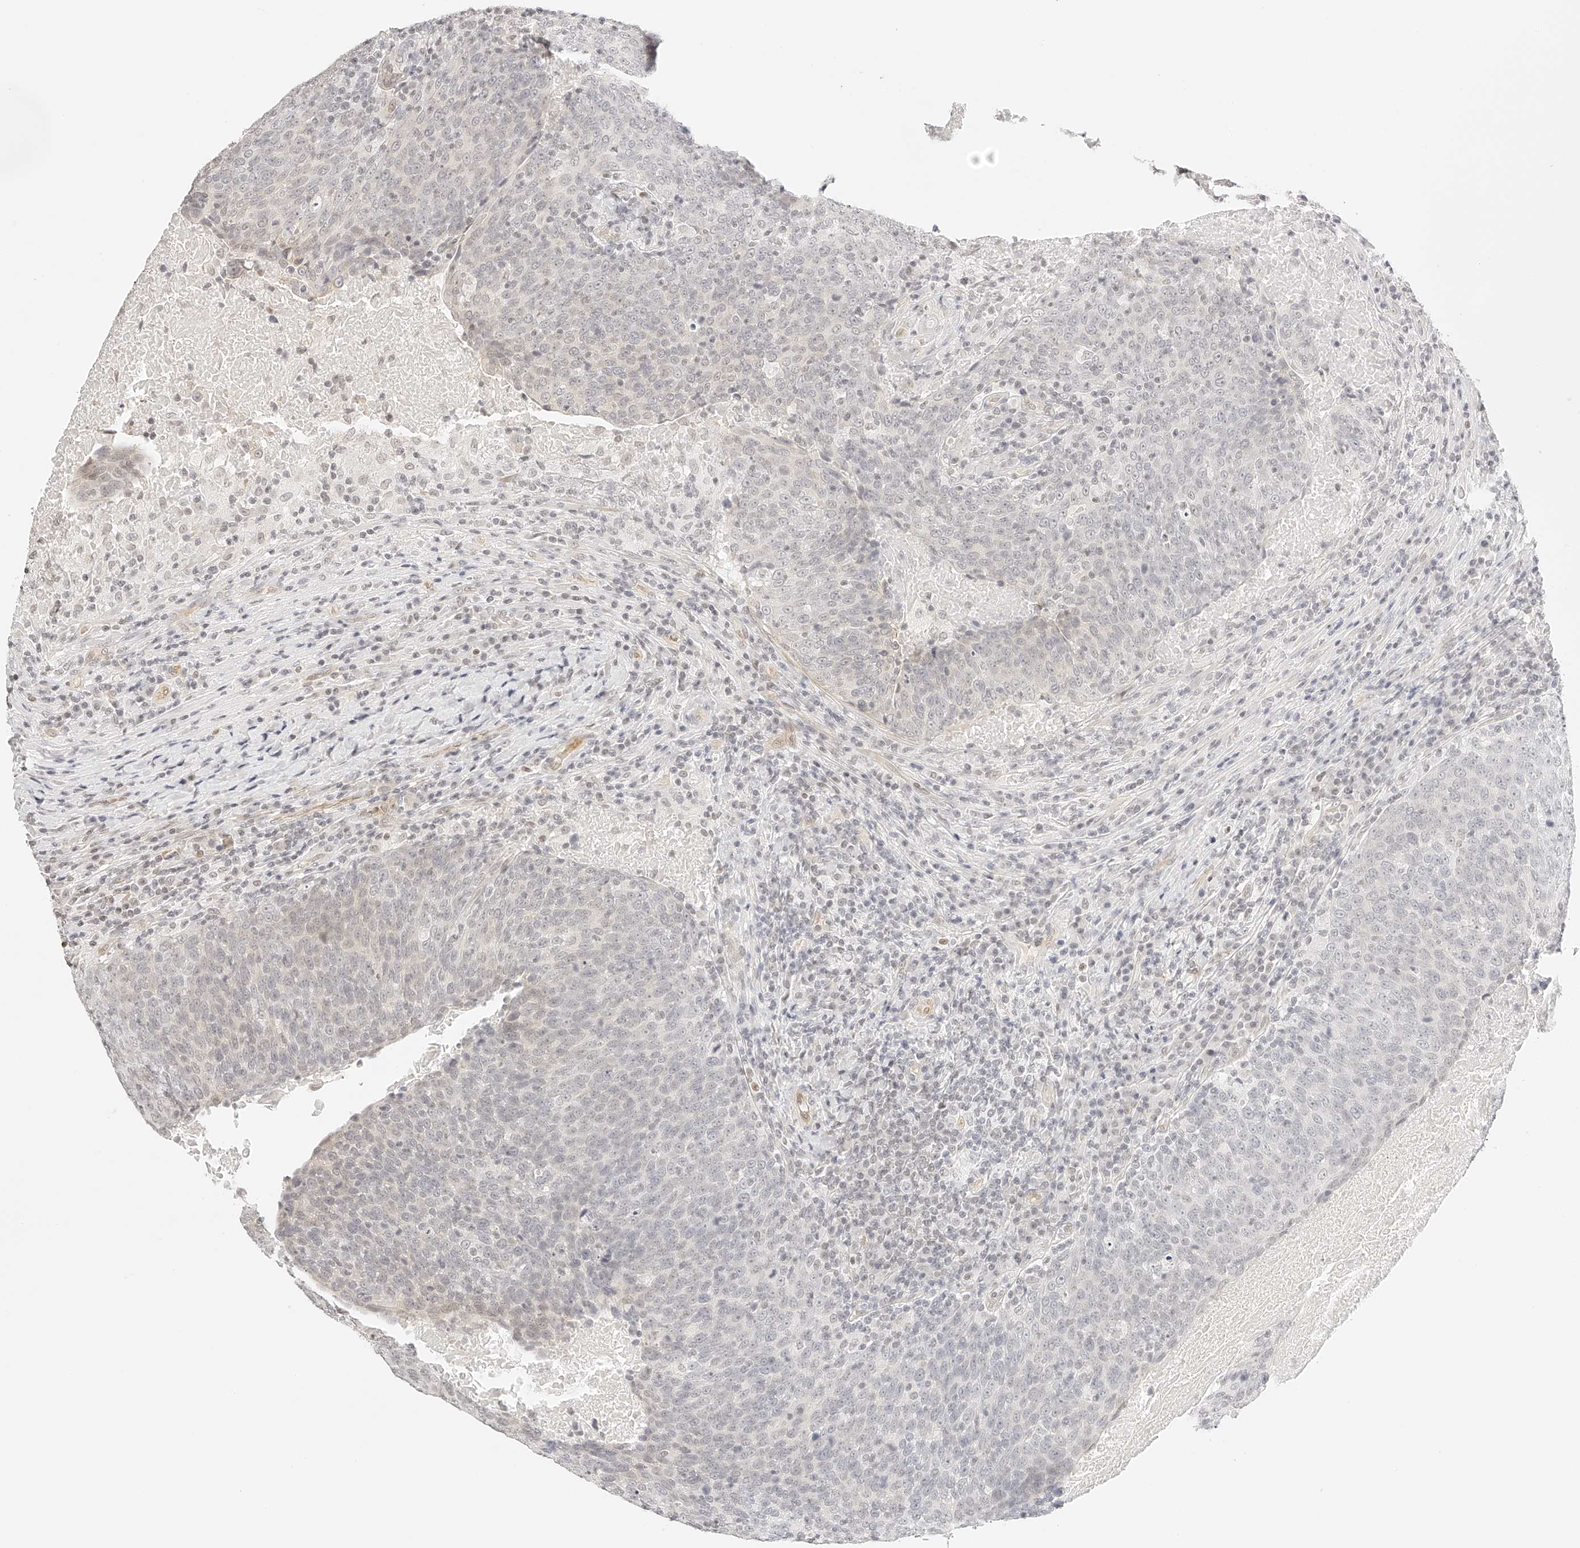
{"staining": {"intensity": "negative", "quantity": "none", "location": "none"}, "tissue": "head and neck cancer", "cell_type": "Tumor cells", "image_type": "cancer", "snomed": [{"axis": "morphology", "description": "Squamous cell carcinoma, NOS"}, {"axis": "morphology", "description": "Squamous cell carcinoma, metastatic, NOS"}, {"axis": "topography", "description": "Lymph node"}, {"axis": "topography", "description": "Head-Neck"}], "caption": "This is an IHC micrograph of squamous cell carcinoma (head and neck). There is no positivity in tumor cells.", "gene": "ZFP69", "patient": {"sex": "male", "age": 62}}